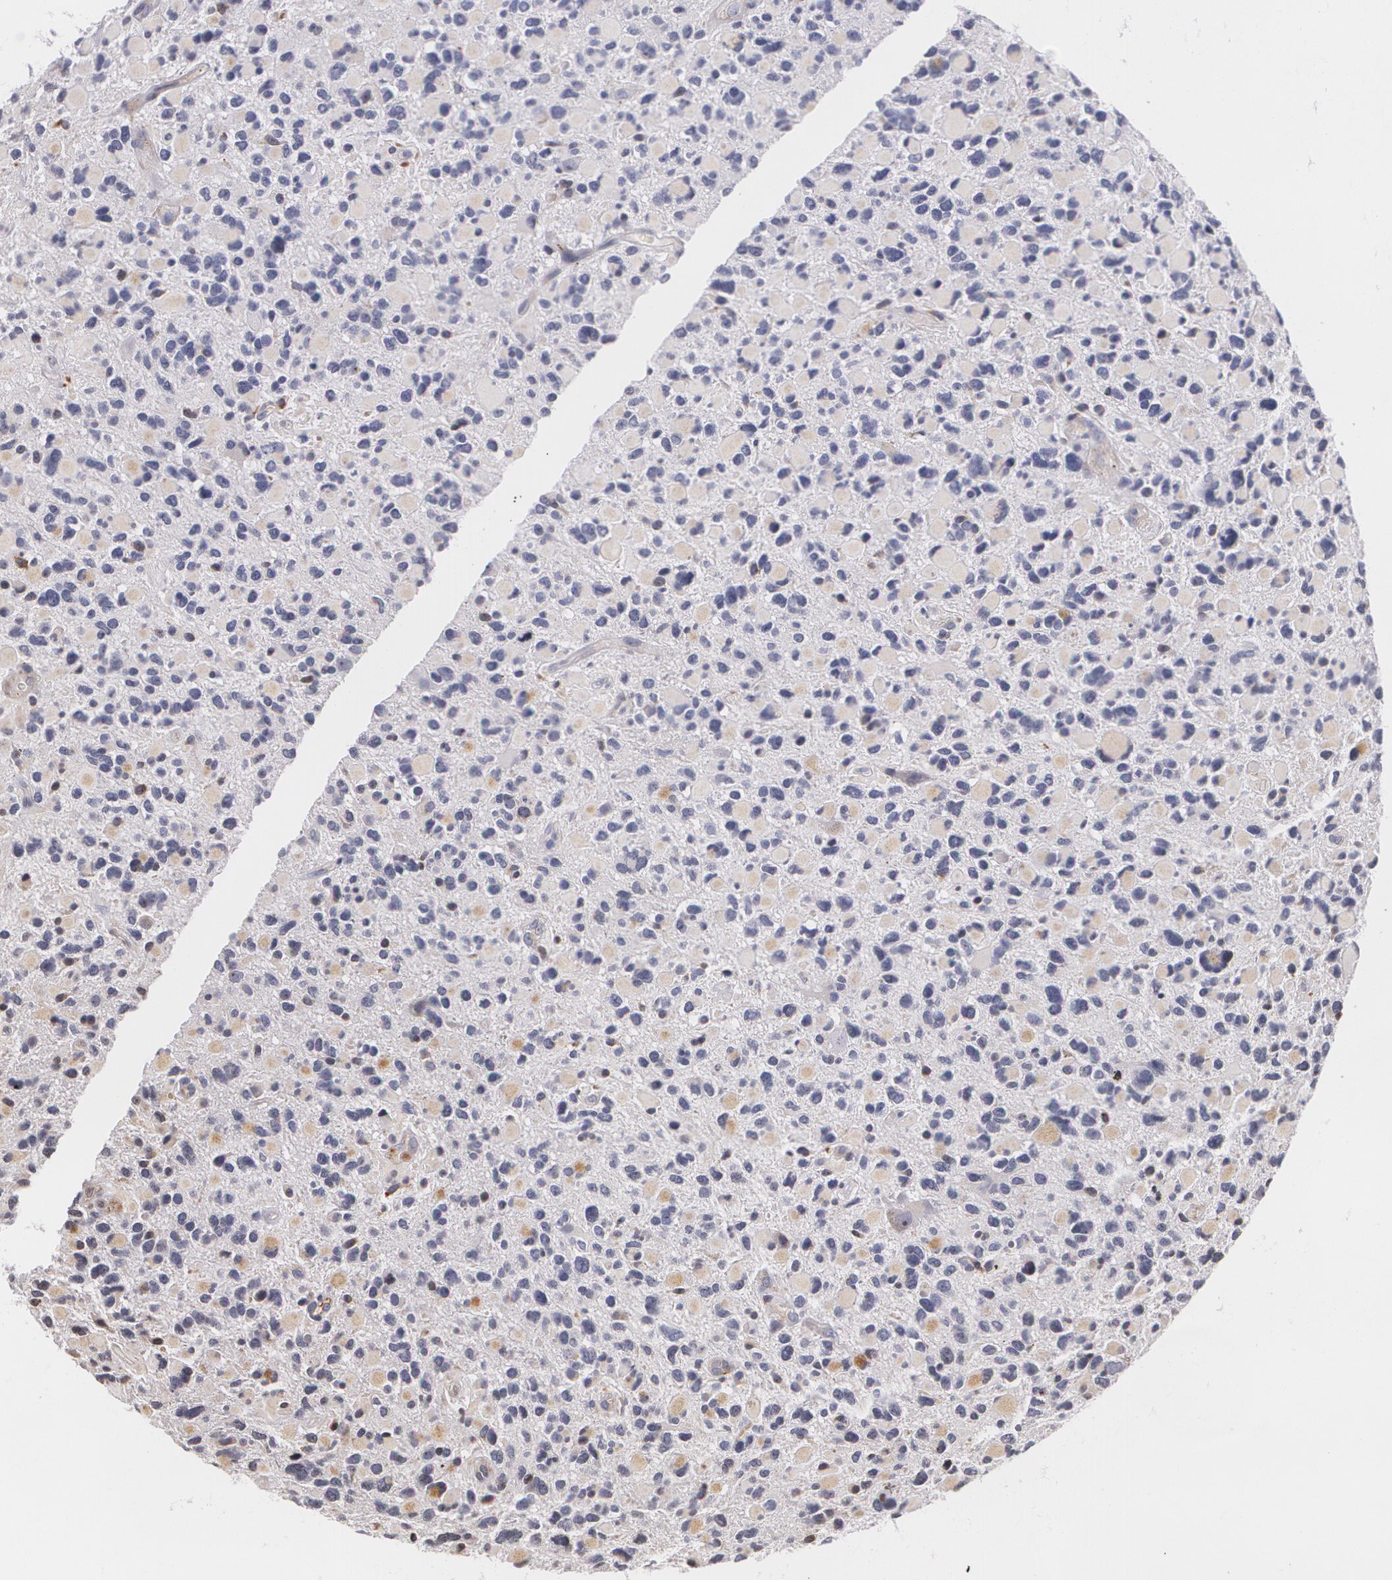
{"staining": {"intensity": "negative", "quantity": "none", "location": "none"}, "tissue": "glioma", "cell_type": "Tumor cells", "image_type": "cancer", "snomed": [{"axis": "morphology", "description": "Glioma, malignant, High grade"}, {"axis": "topography", "description": "Brain"}], "caption": "This is a histopathology image of immunohistochemistry (IHC) staining of high-grade glioma (malignant), which shows no expression in tumor cells. The staining is performed using DAB brown chromogen with nuclei counter-stained in using hematoxylin.", "gene": "VAV3", "patient": {"sex": "female", "age": 37}}